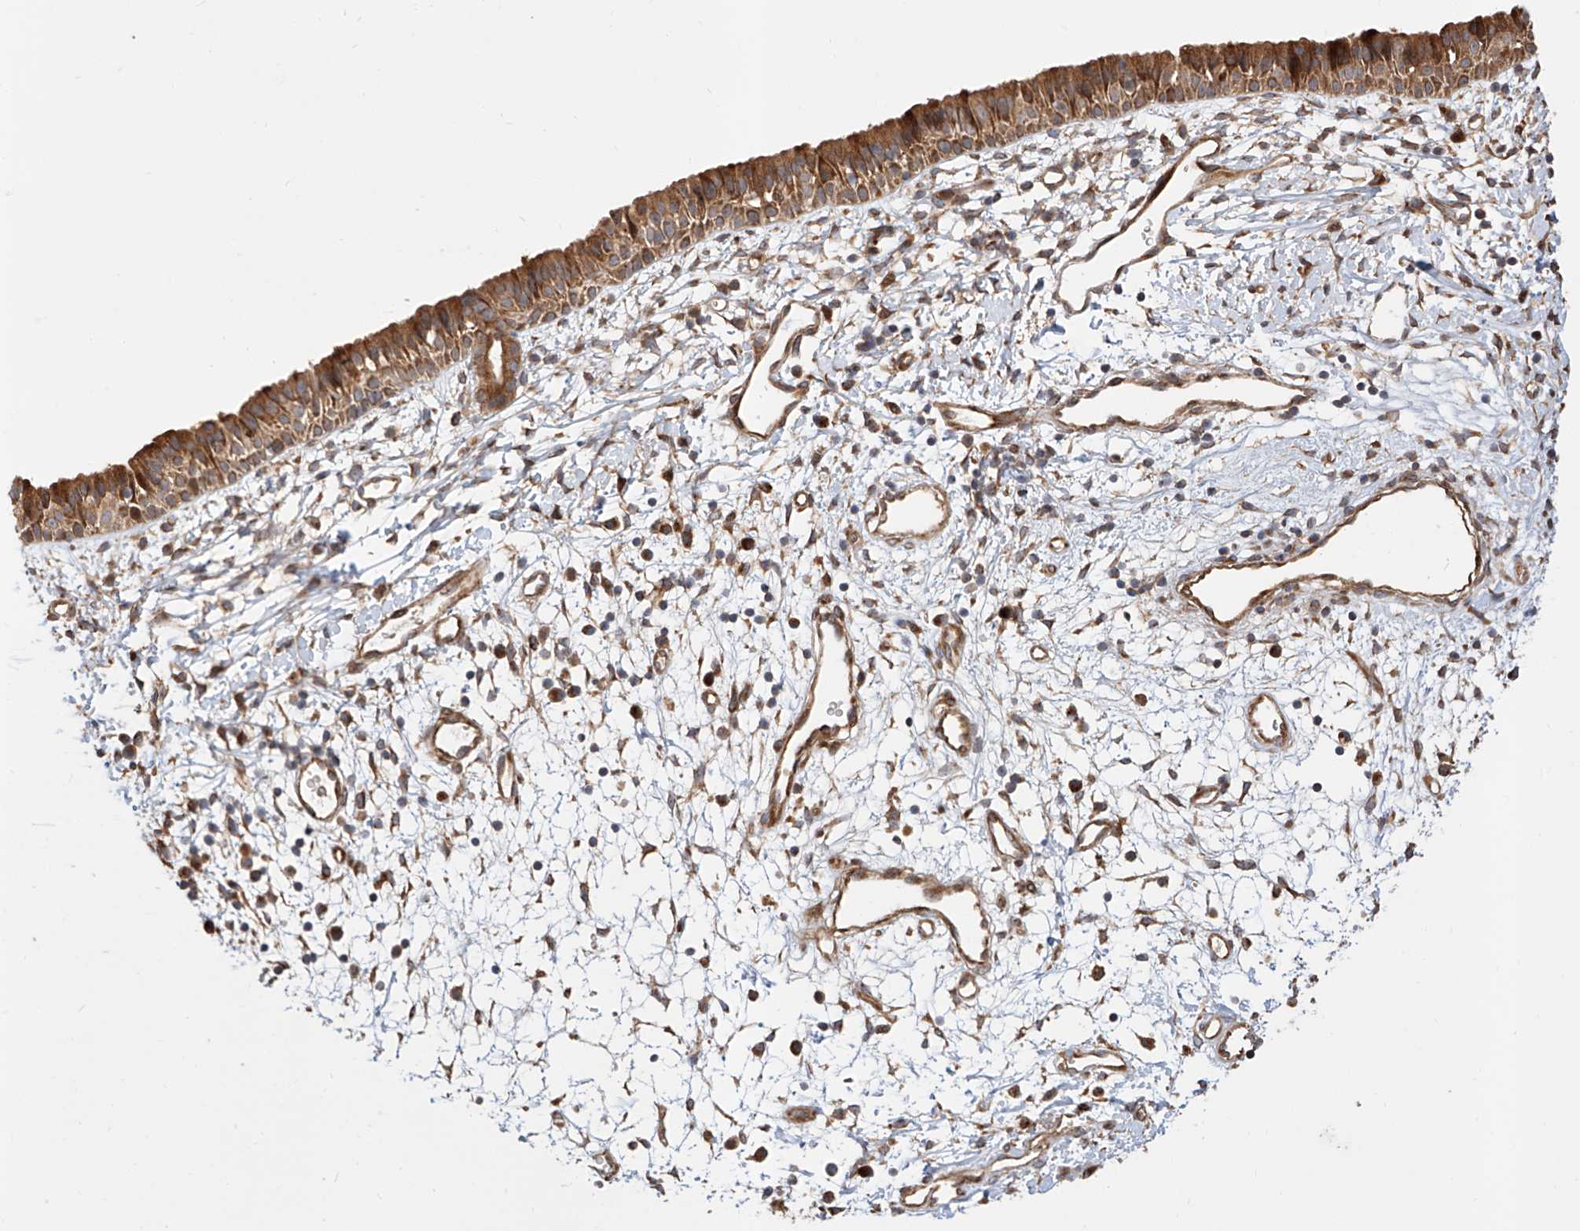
{"staining": {"intensity": "strong", "quantity": ">75%", "location": "cytoplasmic/membranous"}, "tissue": "nasopharynx", "cell_type": "Respiratory epithelial cells", "image_type": "normal", "snomed": [{"axis": "morphology", "description": "Normal tissue, NOS"}, {"axis": "topography", "description": "Nasopharynx"}], "caption": "Brown immunohistochemical staining in unremarkable nasopharynx shows strong cytoplasmic/membranous expression in about >75% of respiratory epithelial cells.", "gene": "DIRAS3", "patient": {"sex": "male", "age": 22}}